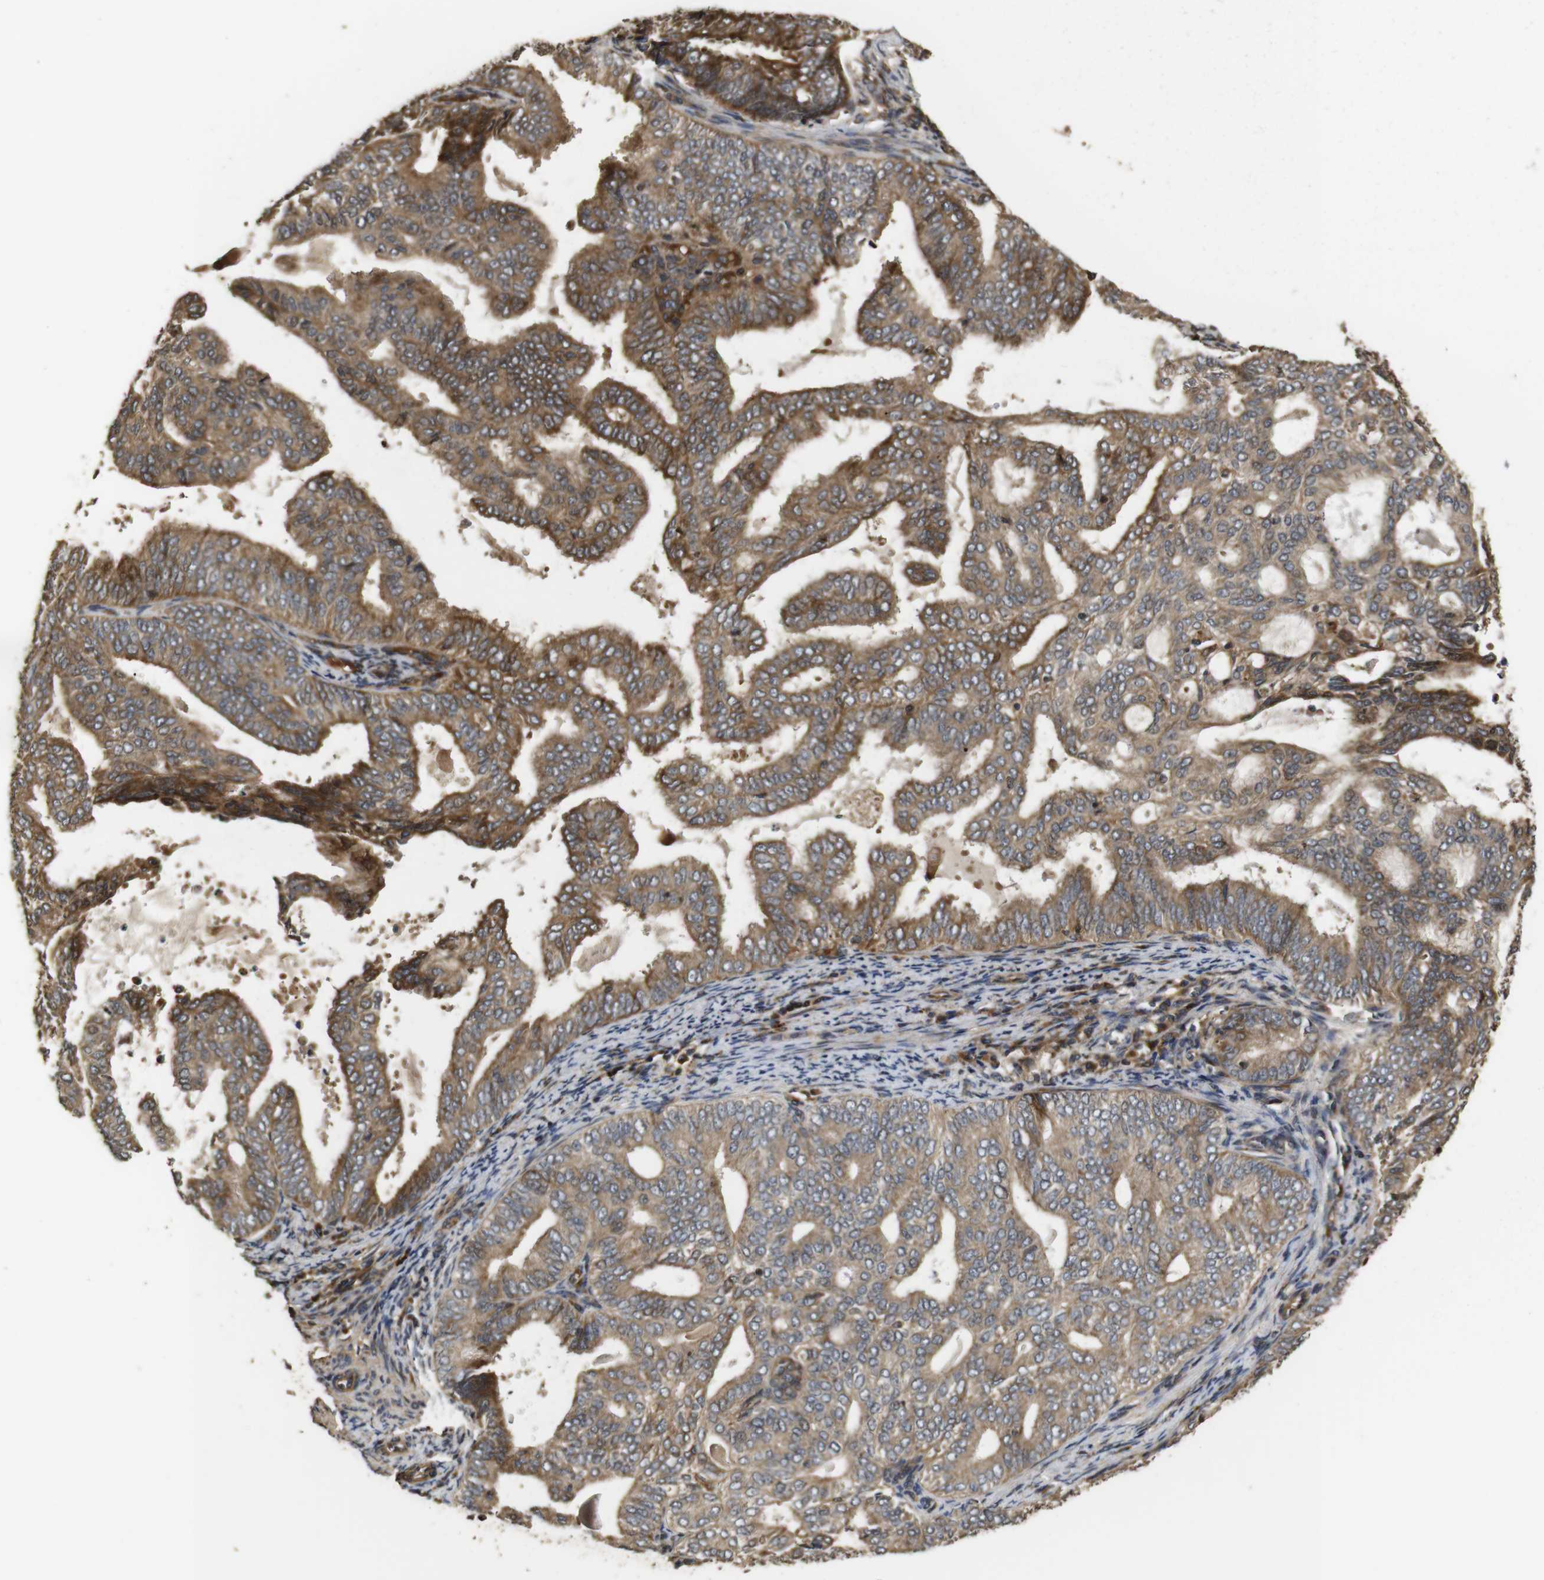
{"staining": {"intensity": "moderate", "quantity": ">75%", "location": "cytoplasmic/membranous"}, "tissue": "endometrial cancer", "cell_type": "Tumor cells", "image_type": "cancer", "snomed": [{"axis": "morphology", "description": "Adenocarcinoma, NOS"}, {"axis": "topography", "description": "Endometrium"}], "caption": "Endometrial cancer (adenocarcinoma) stained with a protein marker demonstrates moderate staining in tumor cells.", "gene": "PTPN14", "patient": {"sex": "female", "age": 58}}